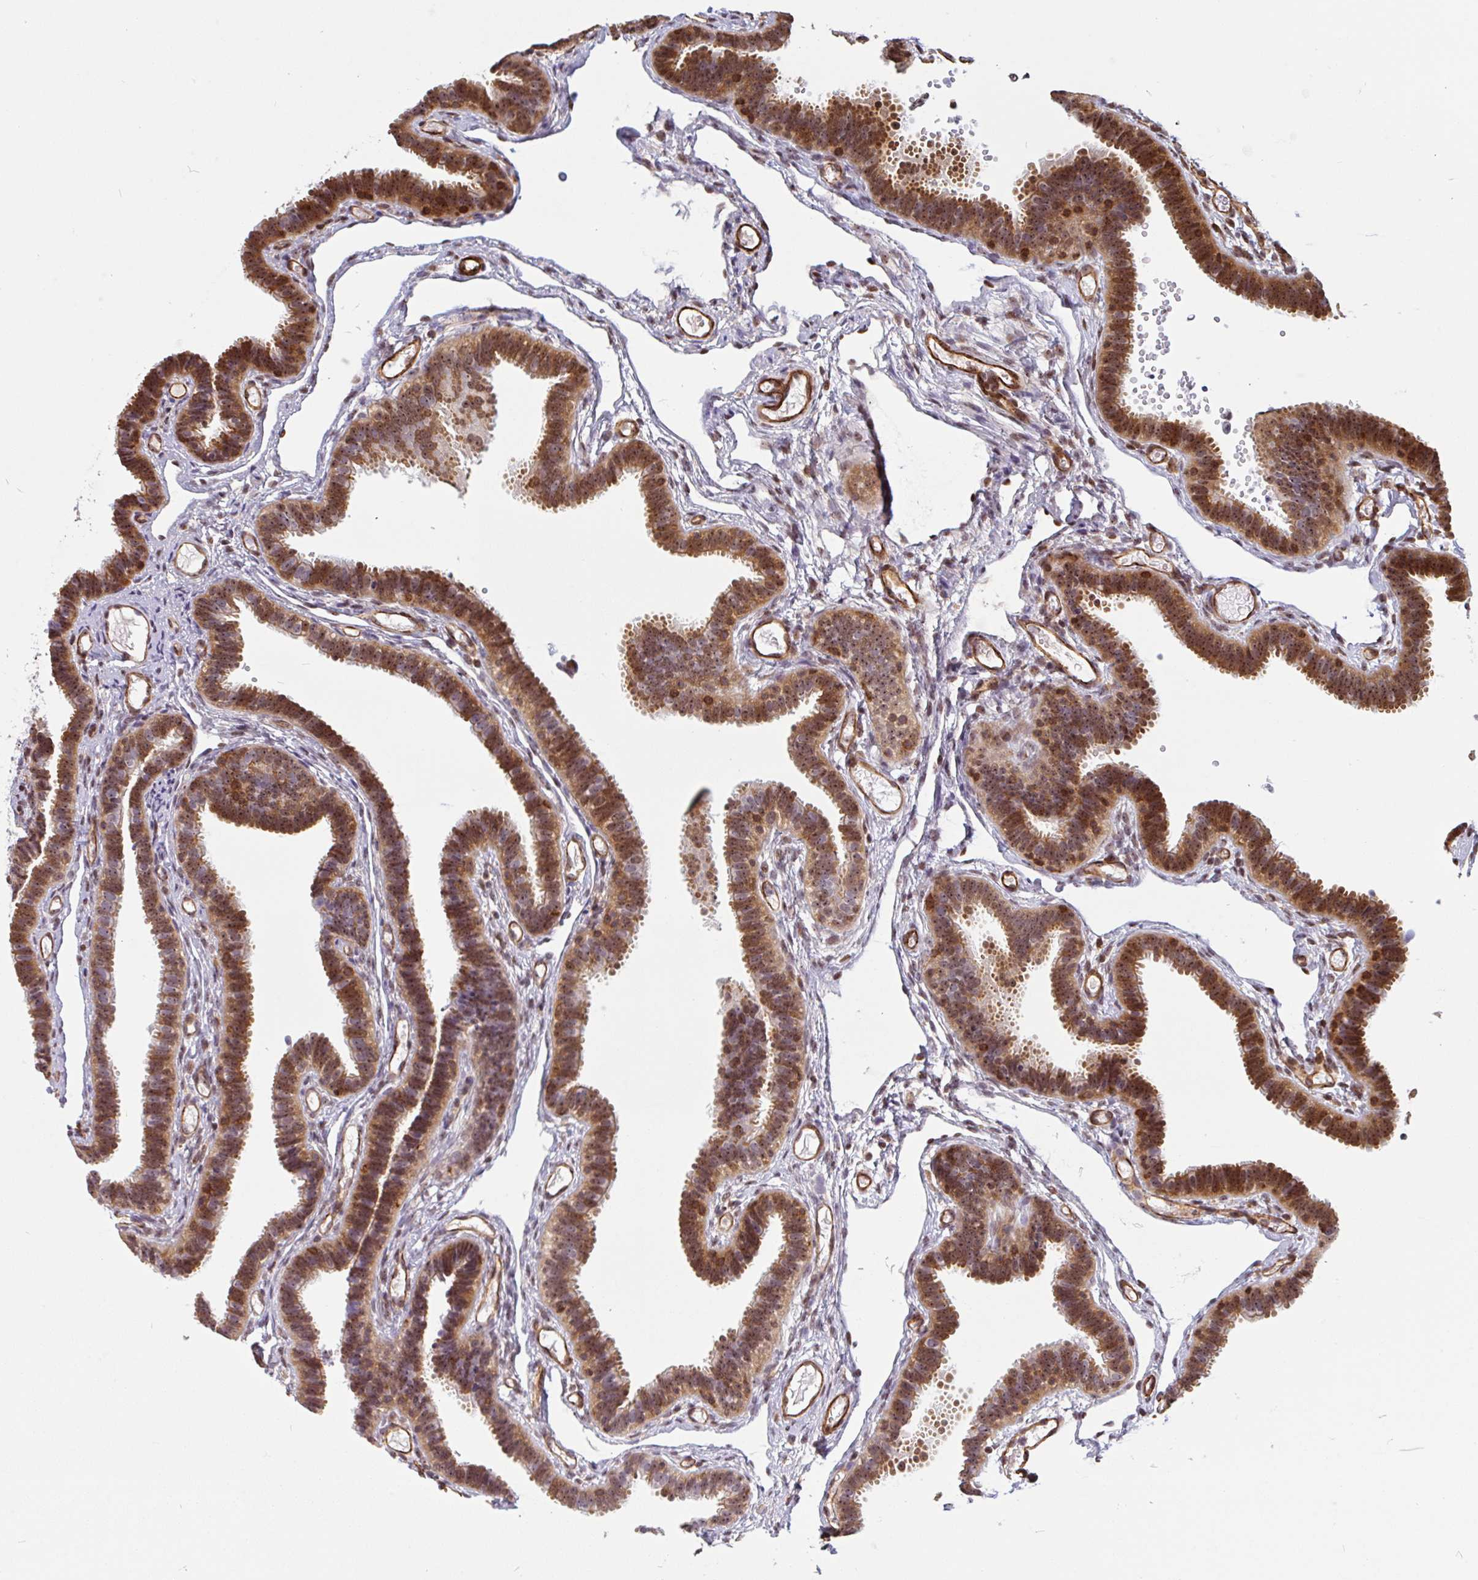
{"staining": {"intensity": "moderate", "quantity": ">75%", "location": "cytoplasmic/membranous,nuclear"}, "tissue": "fallopian tube", "cell_type": "Glandular cells", "image_type": "normal", "snomed": [{"axis": "morphology", "description": "Normal tissue, NOS"}, {"axis": "topography", "description": "Fallopian tube"}], "caption": "Immunohistochemical staining of benign fallopian tube displays medium levels of moderate cytoplasmic/membranous,nuclear positivity in approximately >75% of glandular cells.", "gene": "ZNF689", "patient": {"sex": "female", "age": 37}}